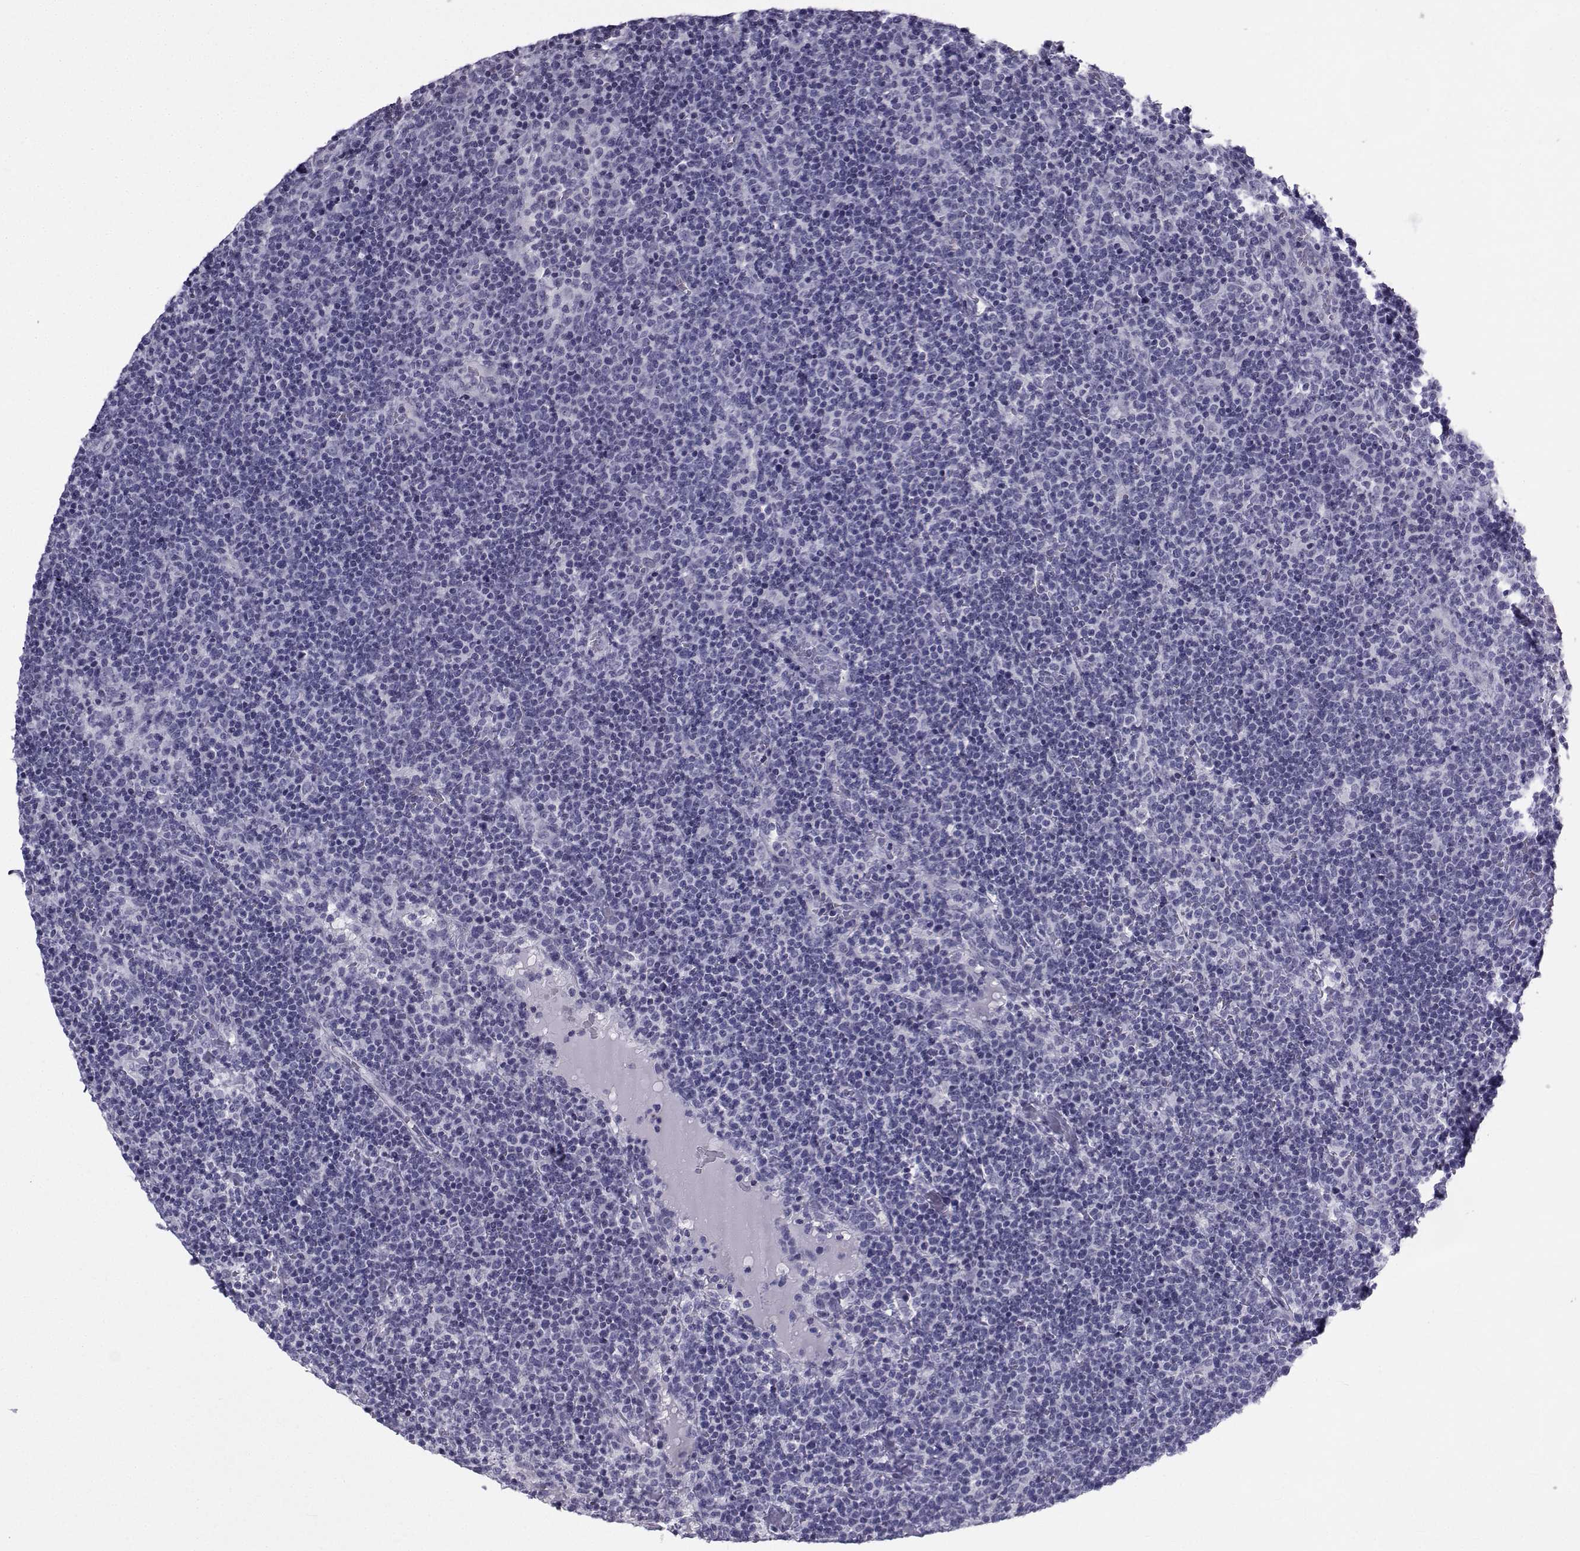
{"staining": {"intensity": "negative", "quantity": "none", "location": "none"}, "tissue": "lymphoma", "cell_type": "Tumor cells", "image_type": "cancer", "snomed": [{"axis": "morphology", "description": "Malignant lymphoma, non-Hodgkin's type, High grade"}, {"axis": "topography", "description": "Lymph node"}], "caption": "Tumor cells show no significant positivity in high-grade malignant lymphoma, non-Hodgkin's type.", "gene": "SPANXD", "patient": {"sex": "male", "age": 61}}